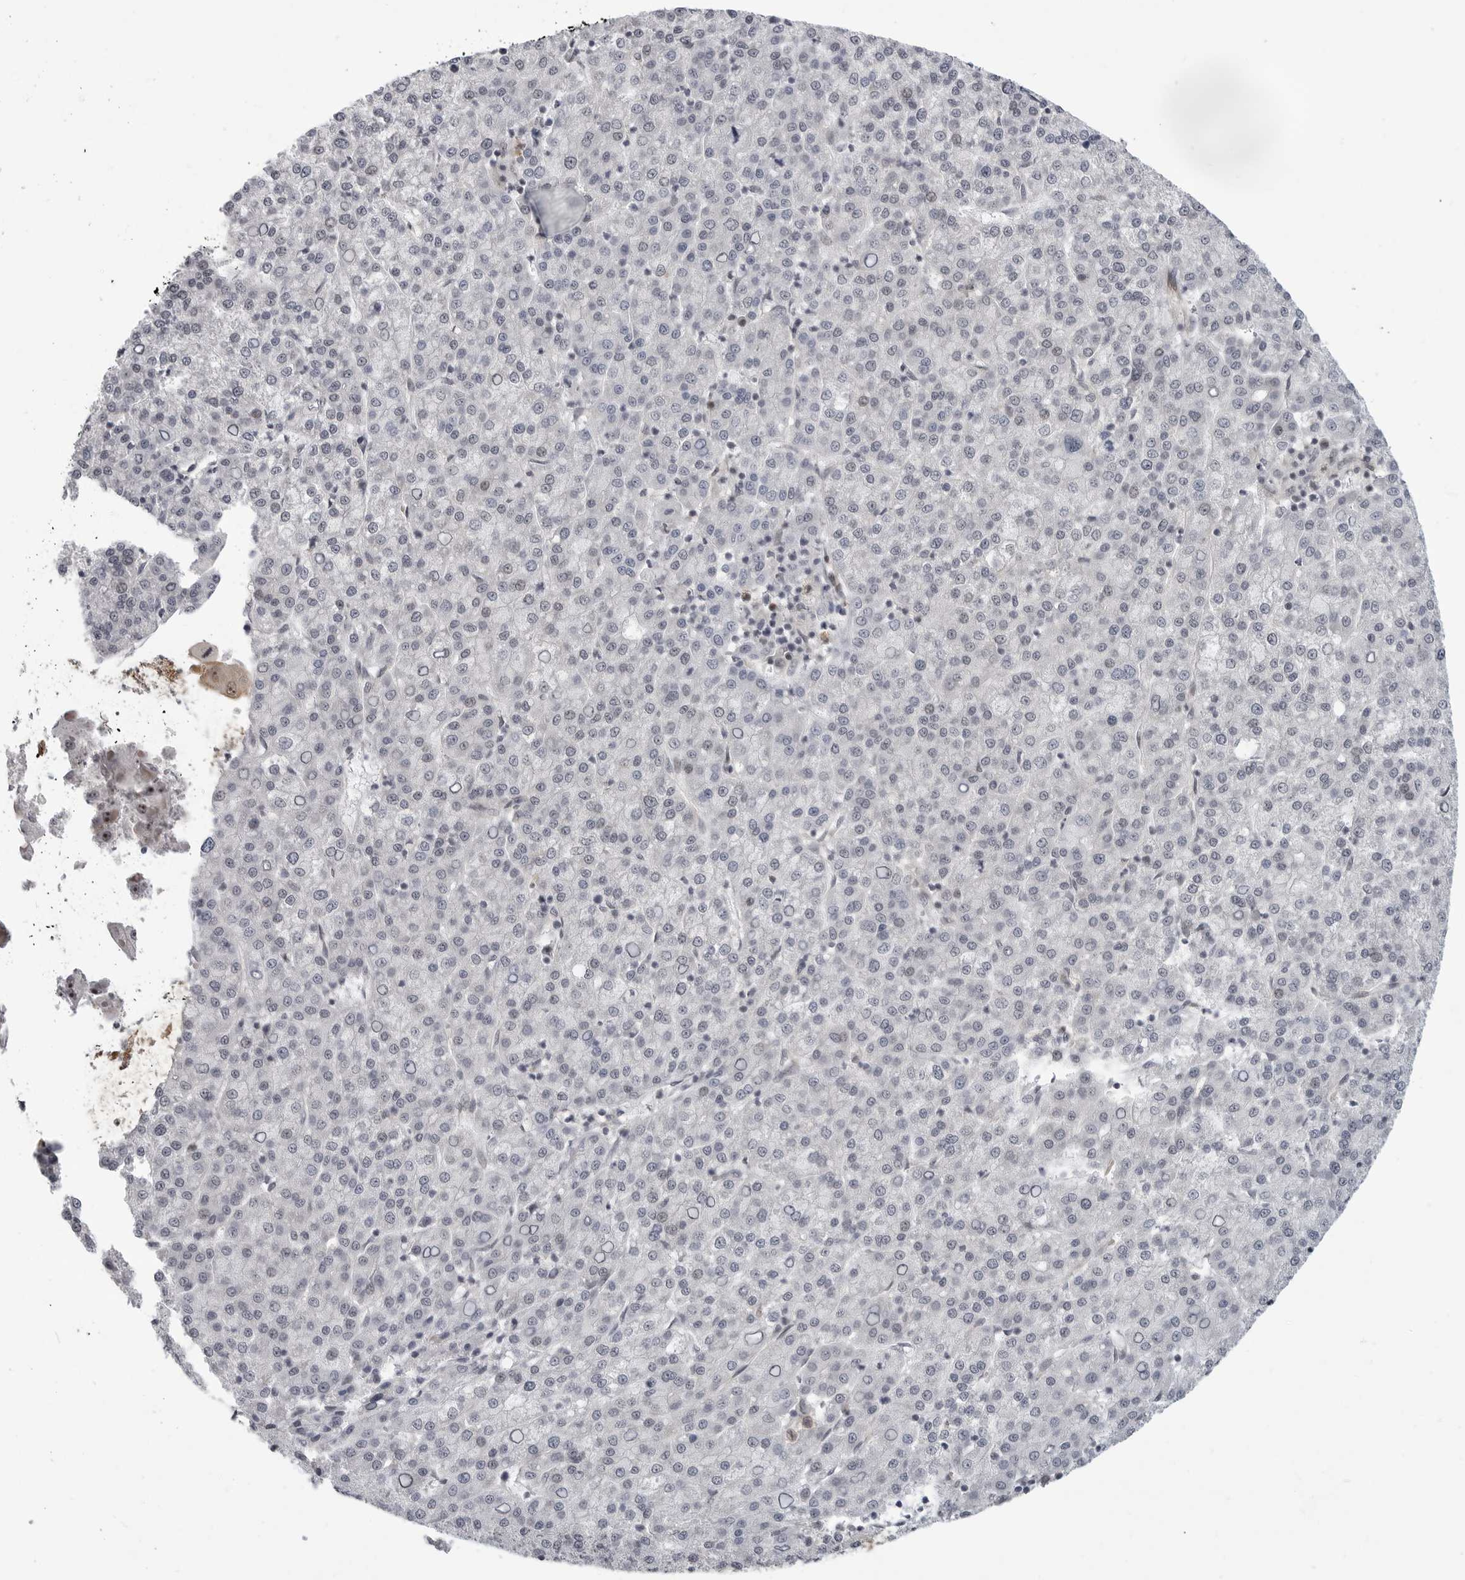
{"staining": {"intensity": "negative", "quantity": "none", "location": "none"}, "tissue": "liver cancer", "cell_type": "Tumor cells", "image_type": "cancer", "snomed": [{"axis": "morphology", "description": "Carcinoma, Hepatocellular, NOS"}, {"axis": "topography", "description": "Liver"}], "caption": "This photomicrograph is of liver cancer (hepatocellular carcinoma) stained with immunohistochemistry to label a protein in brown with the nuclei are counter-stained blue. There is no positivity in tumor cells. (Brightfield microscopy of DAB (3,3'-diaminobenzidine) immunohistochemistry (IHC) at high magnification).", "gene": "CEP295NL", "patient": {"sex": "female", "age": 58}}